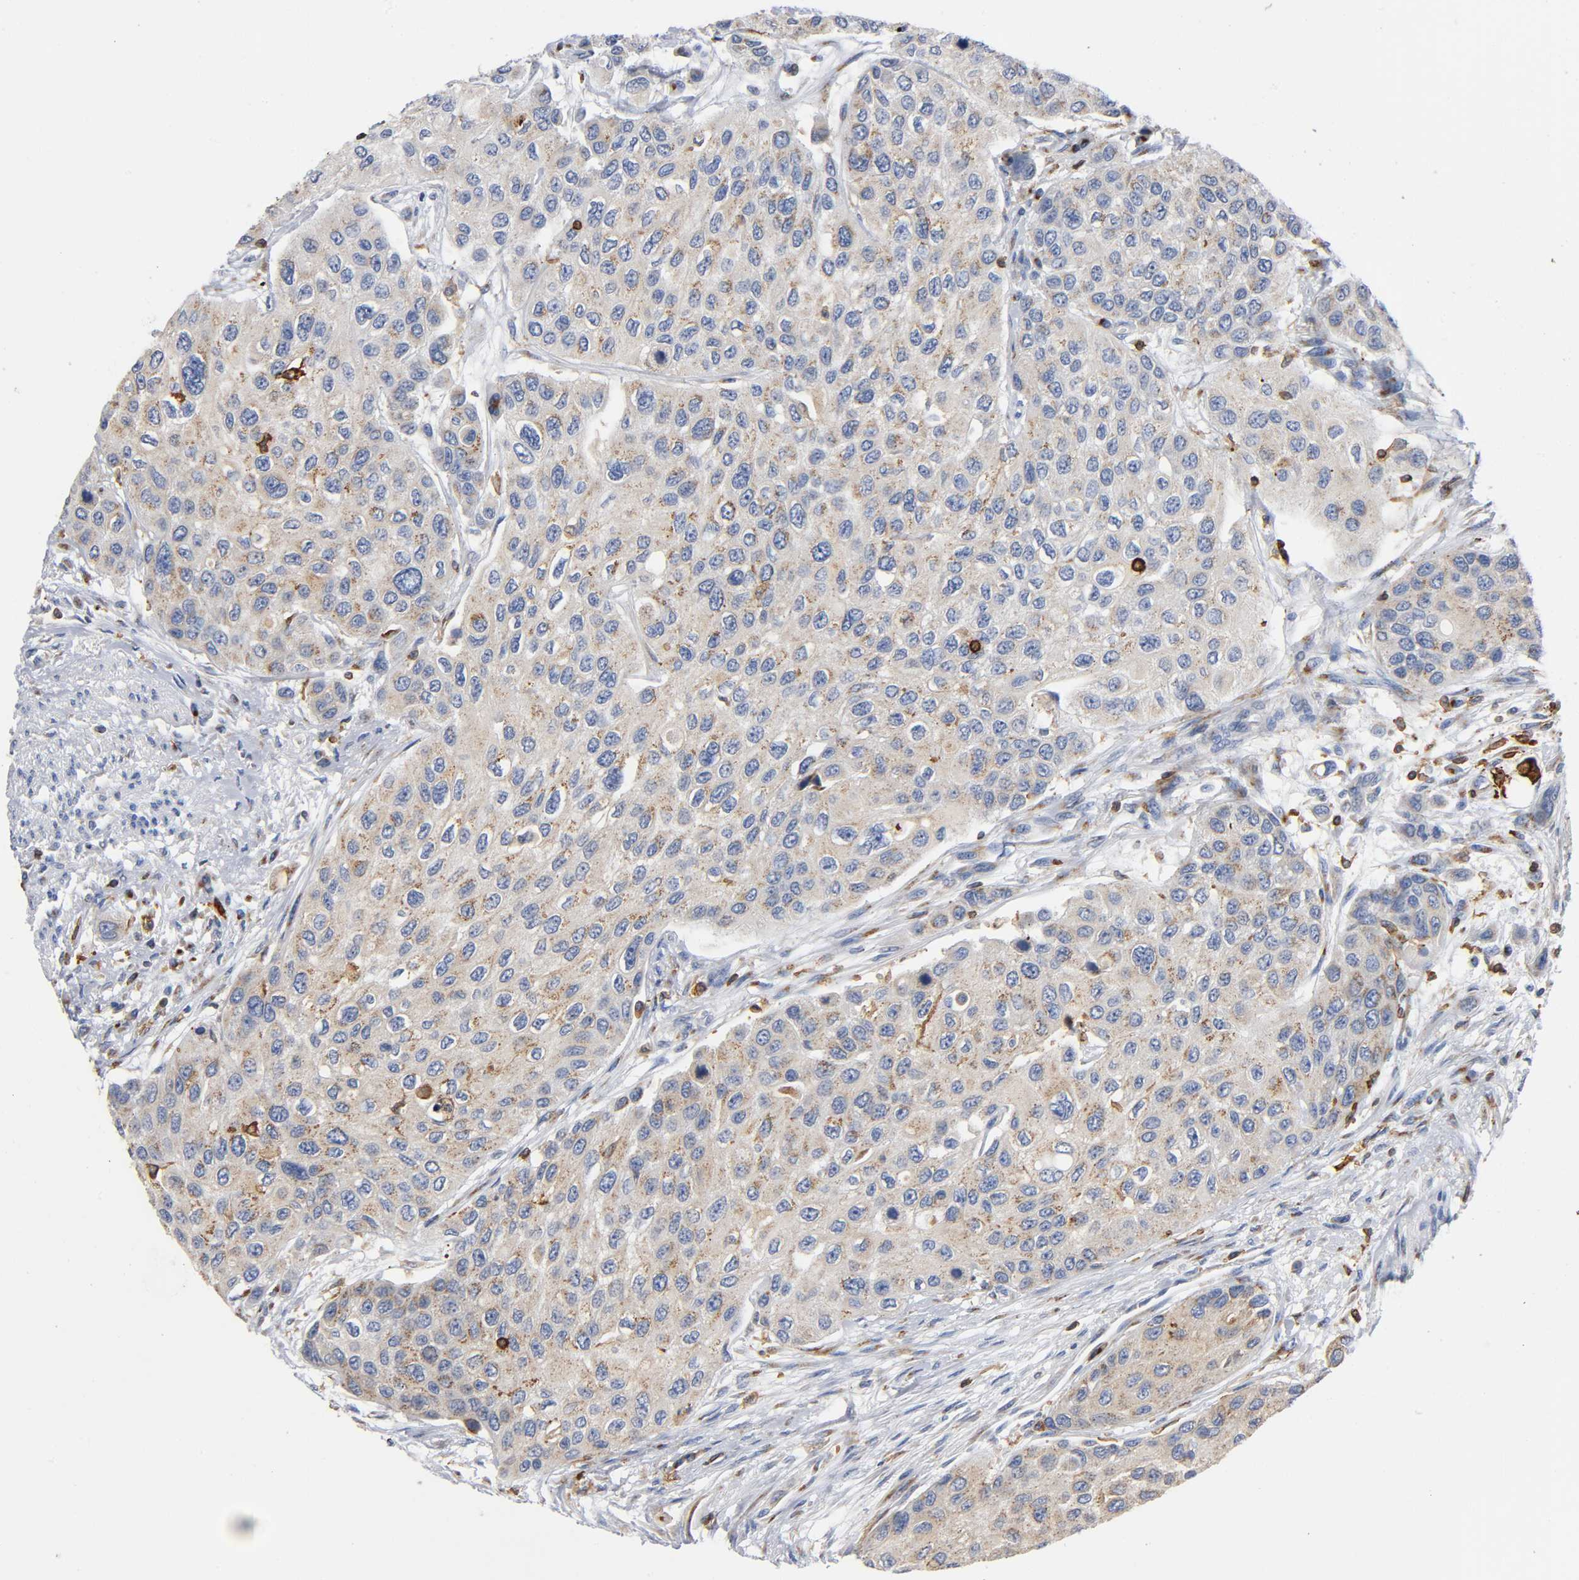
{"staining": {"intensity": "weak", "quantity": ">75%", "location": "cytoplasmic/membranous"}, "tissue": "urothelial cancer", "cell_type": "Tumor cells", "image_type": "cancer", "snomed": [{"axis": "morphology", "description": "Urothelial carcinoma, High grade"}, {"axis": "topography", "description": "Urinary bladder"}], "caption": "Immunohistochemistry (IHC) (DAB (3,3'-diaminobenzidine)) staining of high-grade urothelial carcinoma exhibits weak cytoplasmic/membranous protein staining in about >75% of tumor cells. (IHC, brightfield microscopy, high magnification).", "gene": "CAPN10", "patient": {"sex": "female", "age": 56}}